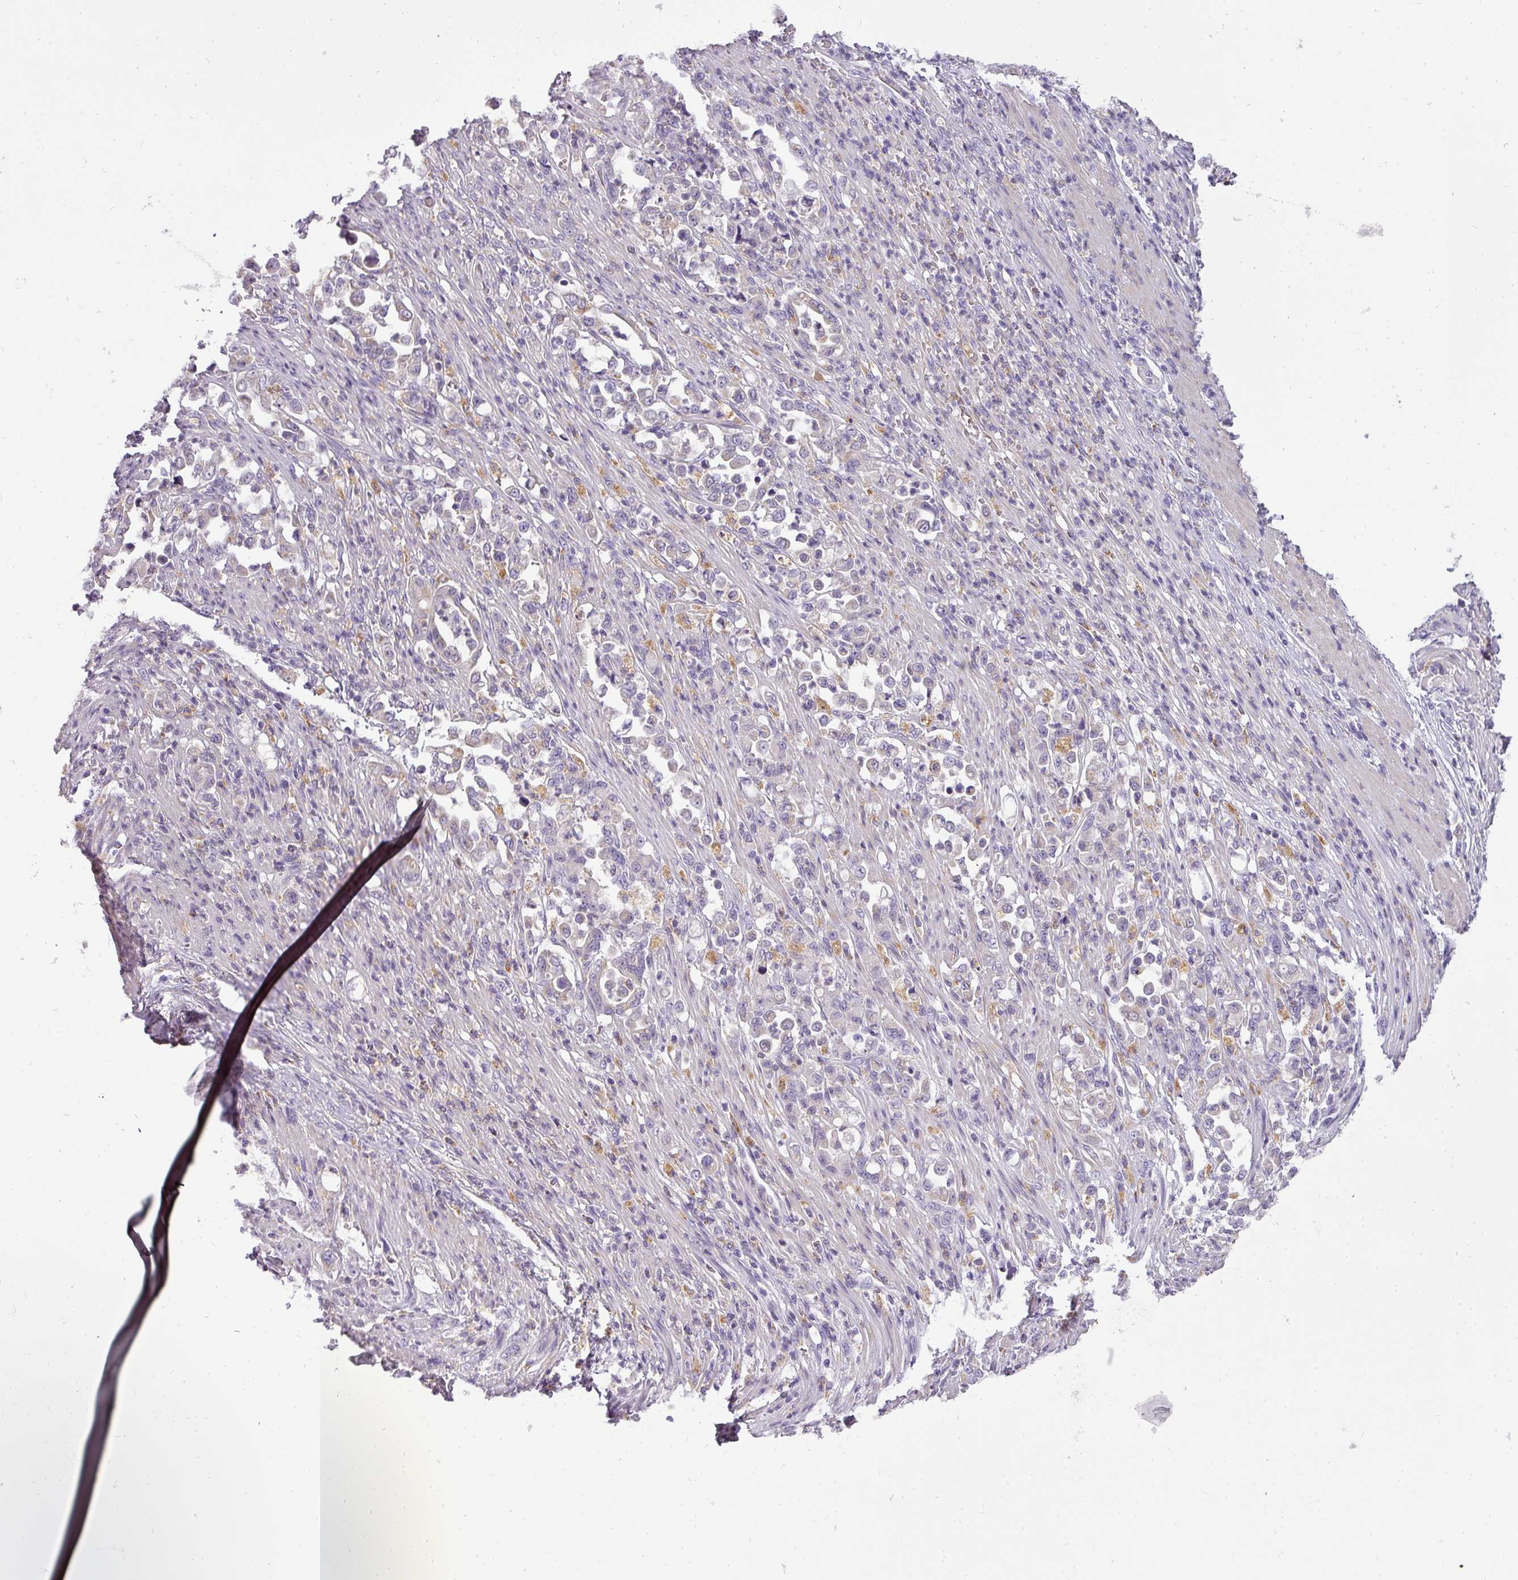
{"staining": {"intensity": "negative", "quantity": "none", "location": "none"}, "tissue": "stomach cancer", "cell_type": "Tumor cells", "image_type": "cancer", "snomed": [{"axis": "morphology", "description": "Normal tissue, NOS"}, {"axis": "morphology", "description": "Adenocarcinoma, NOS"}, {"axis": "topography", "description": "Stomach"}], "caption": "This is a histopathology image of IHC staining of stomach cancer (adenocarcinoma), which shows no staining in tumor cells.", "gene": "ATP6V1D", "patient": {"sex": "female", "age": 79}}